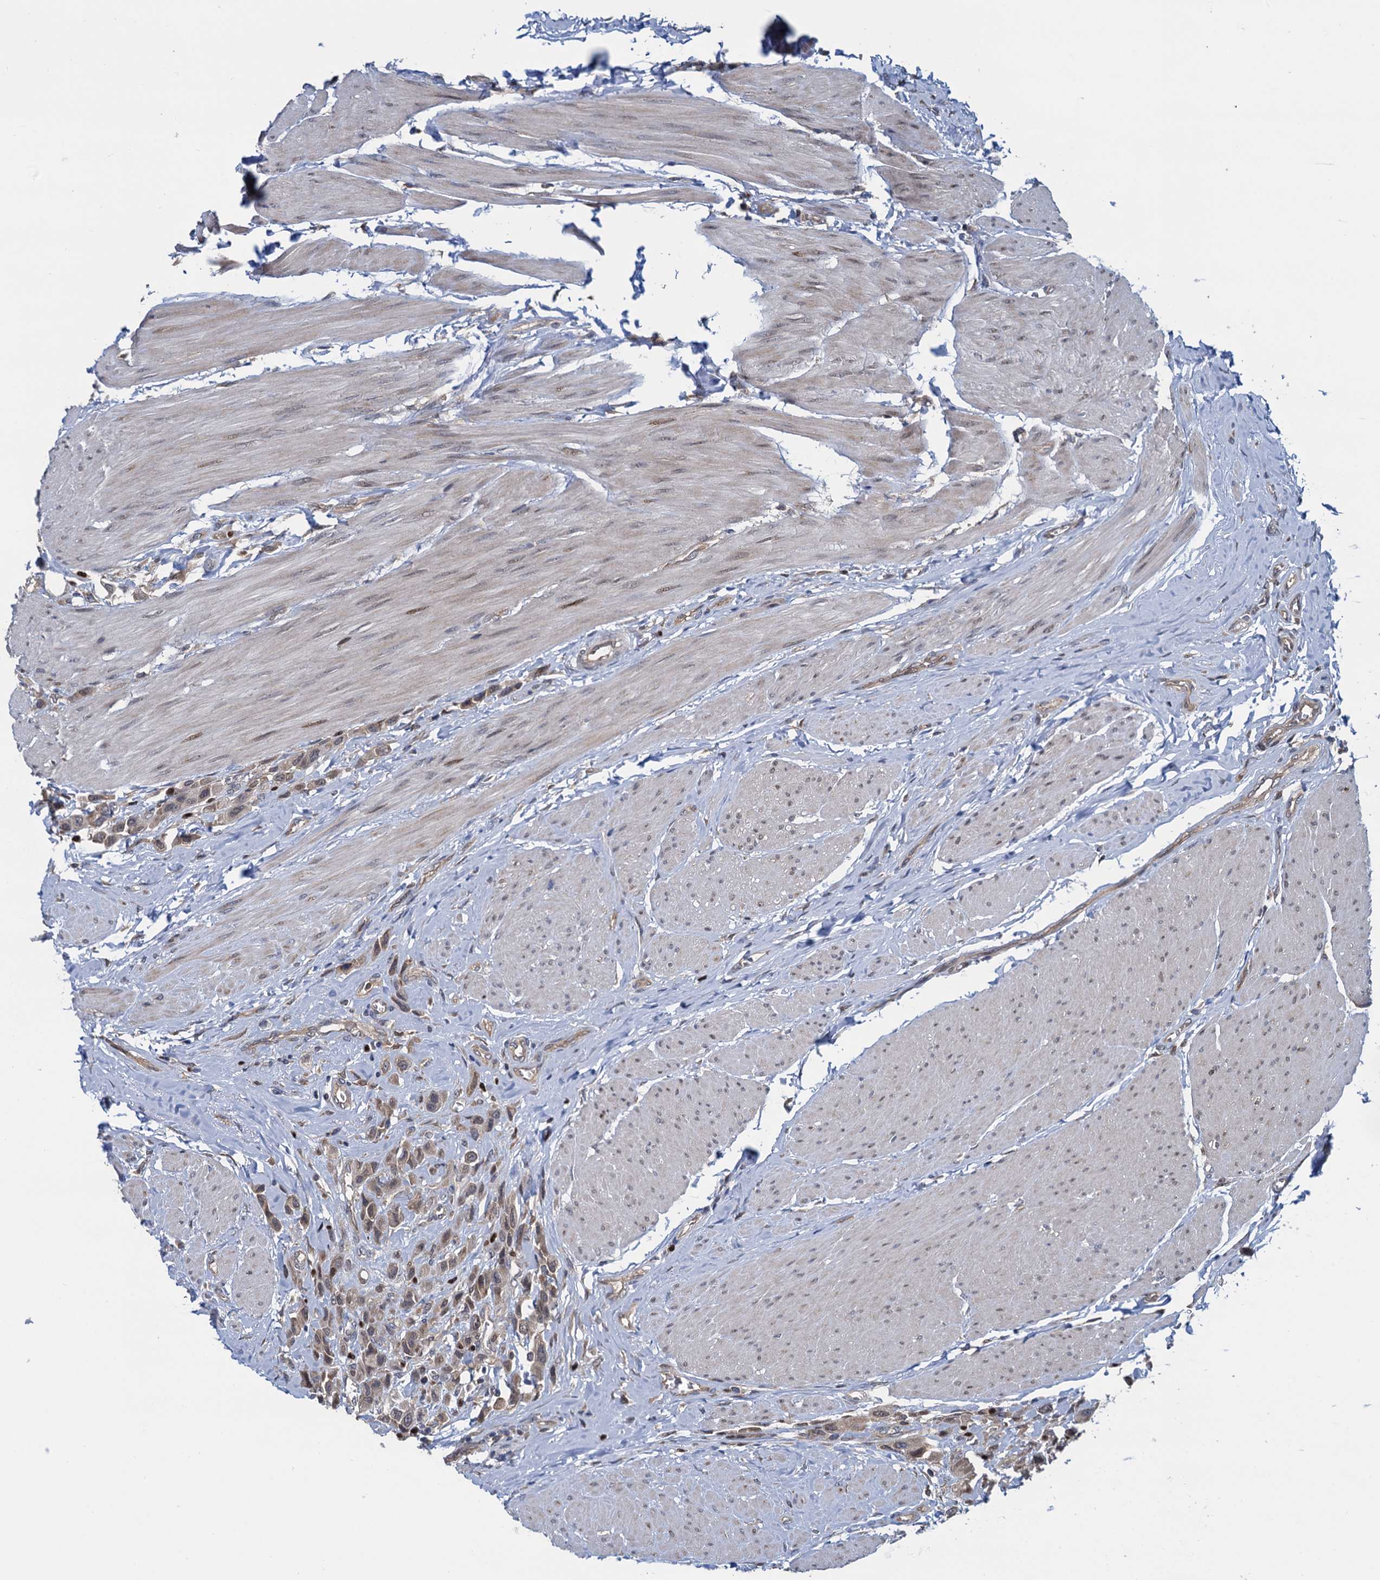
{"staining": {"intensity": "weak", "quantity": ">75%", "location": "cytoplasmic/membranous"}, "tissue": "urothelial cancer", "cell_type": "Tumor cells", "image_type": "cancer", "snomed": [{"axis": "morphology", "description": "Urothelial carcinoma, High grade"}, {"axis": "topography", "description": "Urinary bladder"}], "caption": "Protein expression analysis of human high-grade urothelial carcinoma reveals weak cytoplasmic/membranous positivity in approximately >75% of tumor cells.", "gene": "RNF125", "patient": {"sex": "male", "age": 50}}